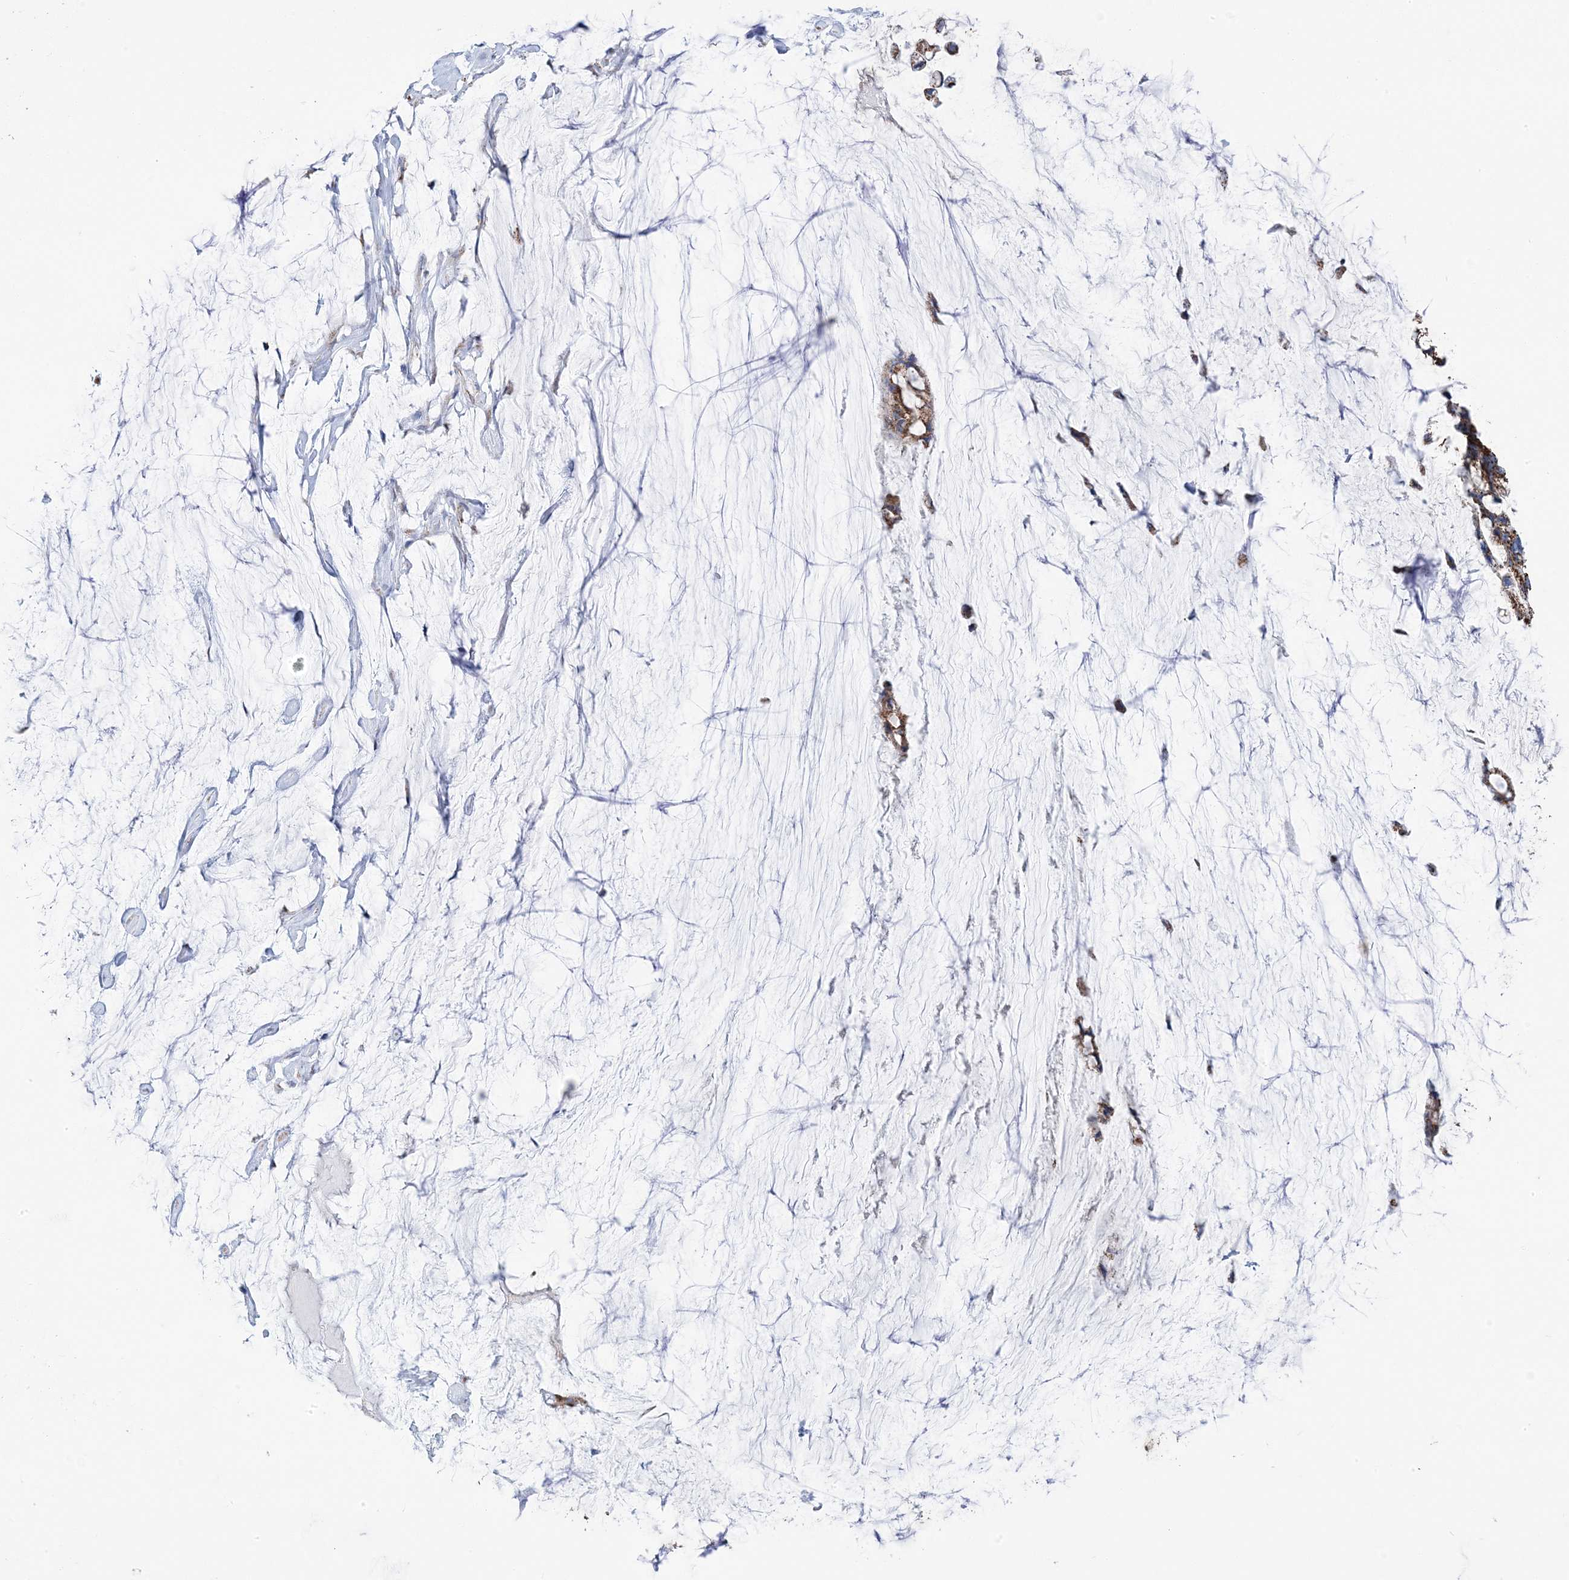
{"staining": {"intensity": "moderate", "quantity": ">75%", "location": "cytoplasmic/membranous"}, "tissue": "ovarian cancer", "cell_type": "Tumor cells", "image_type": "cancer", "snomed": [{"axis": "morphology", "description": "Cystadenocarcinoma, mucinous, NOS"}, {"axis": "topography", "description": "Ovary"}], "caption": "Ovarian cancer stained with DAB immunohistochemistry demonstrates medium levels of moderate cytoplasmic/membranous expression in approximately >75% of tumor cells.", "gene": "GTPBP8", "patient": {"sex": "female", "age": 39}}